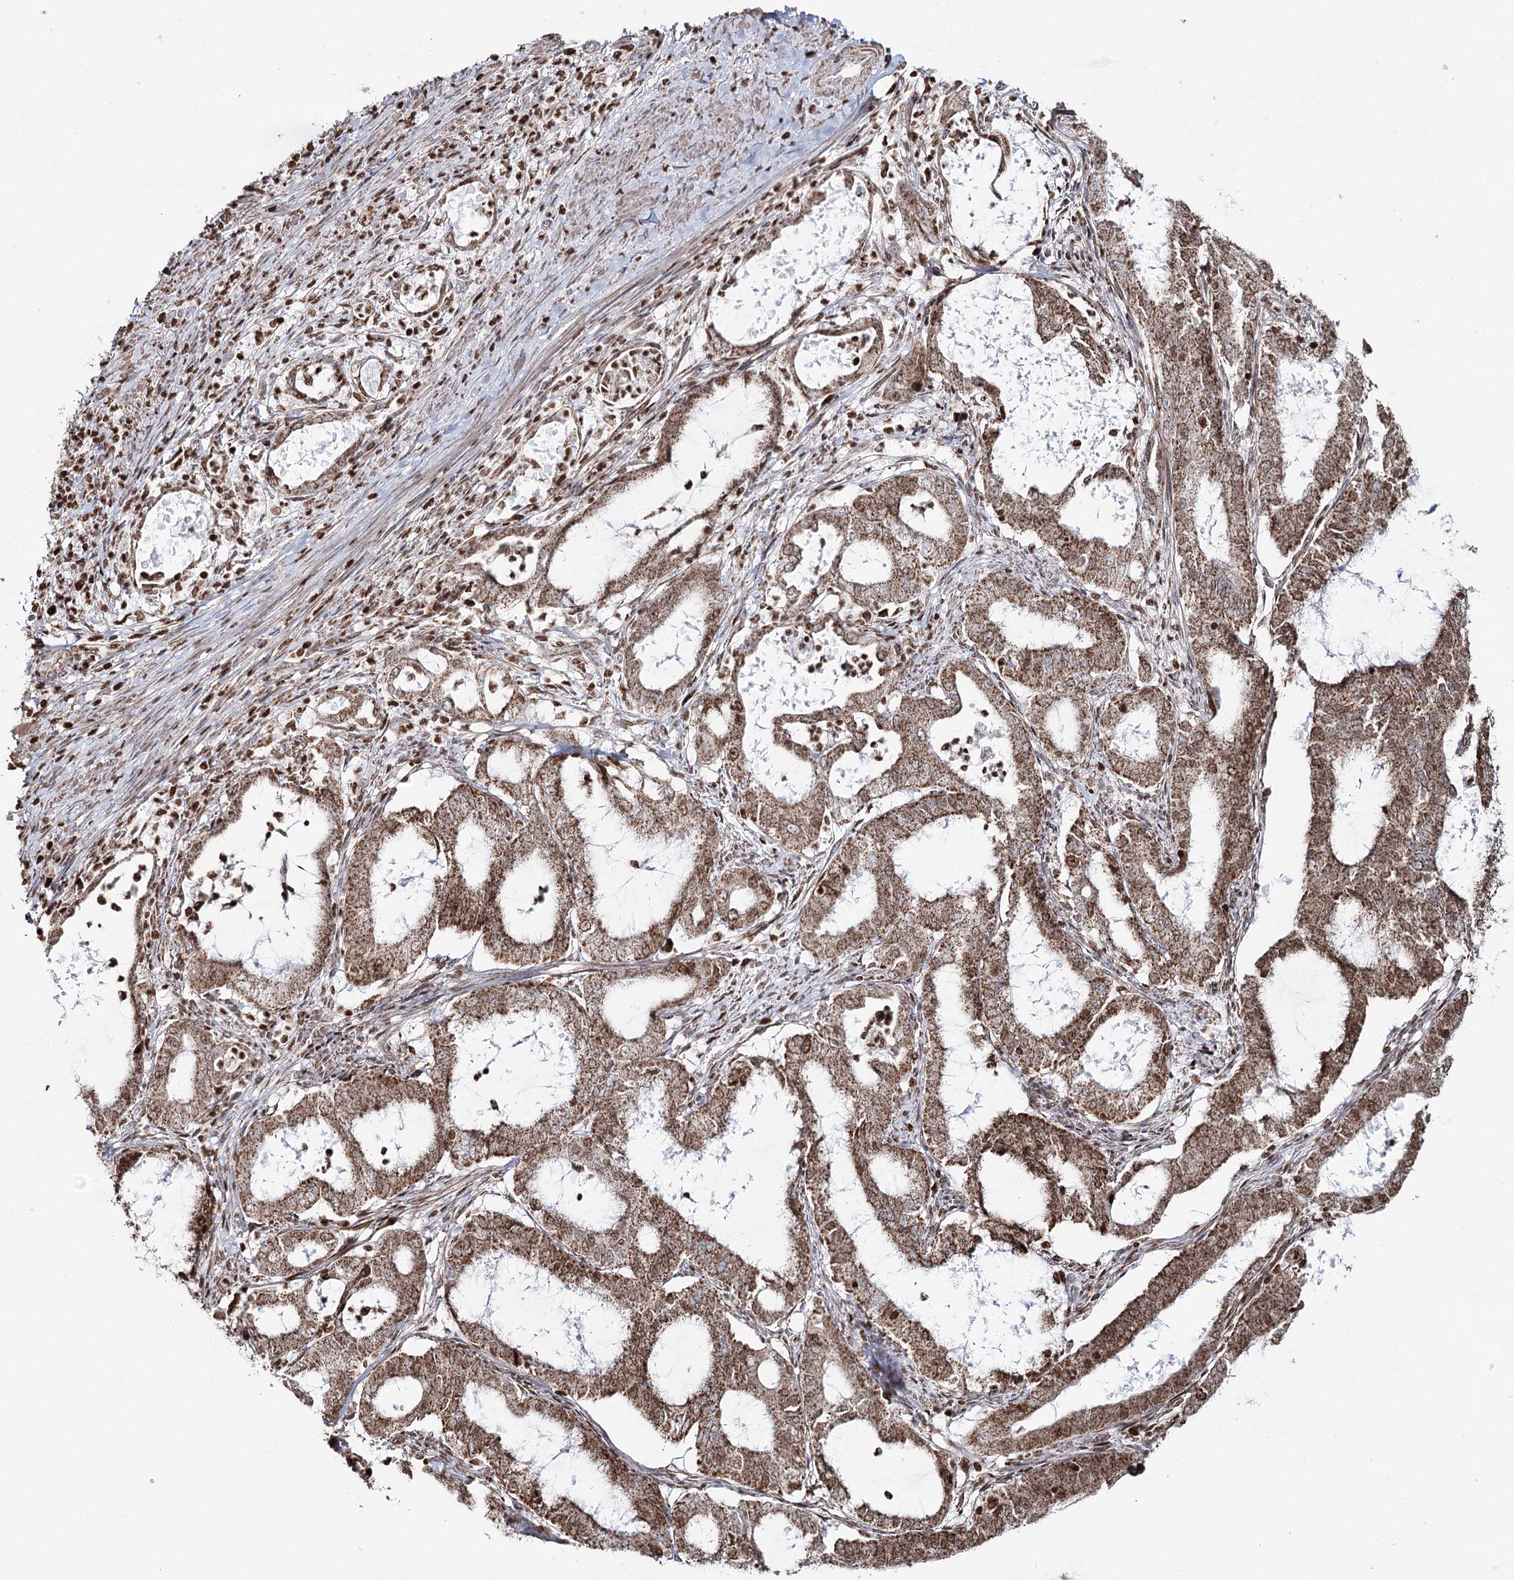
{"staining": {"intensity": "moderate", "quantity": ">75%", "location": "cytoplasmic/membranous,nuclear"}, "tissue": "endometrial cancer", "cell_type": "Tumor cells", "image_type": "cancer", "snomed": [{"axis": "morphology", "description": "Adenocarcinoma, NOS"}, {"axis": "topography", "description": "Endometrium"}], "caption": "IHC staining of endometrial cancer (adenocarcinoma), which reveals medium levels of moderate cytoplasmic/membranous and nuclear positivity in approximately >75% of tumor cells indicating moderate cytoplasmic/membranous and nuclear protein positivity. The staining was performed using DAB (3,3'-diaminobenzidine) (brown) for protein detection and nuclei were counterstained in hematoxylin (blue).", "gene": "PDHX", "patient": {"sex": "female", "age": 51}}